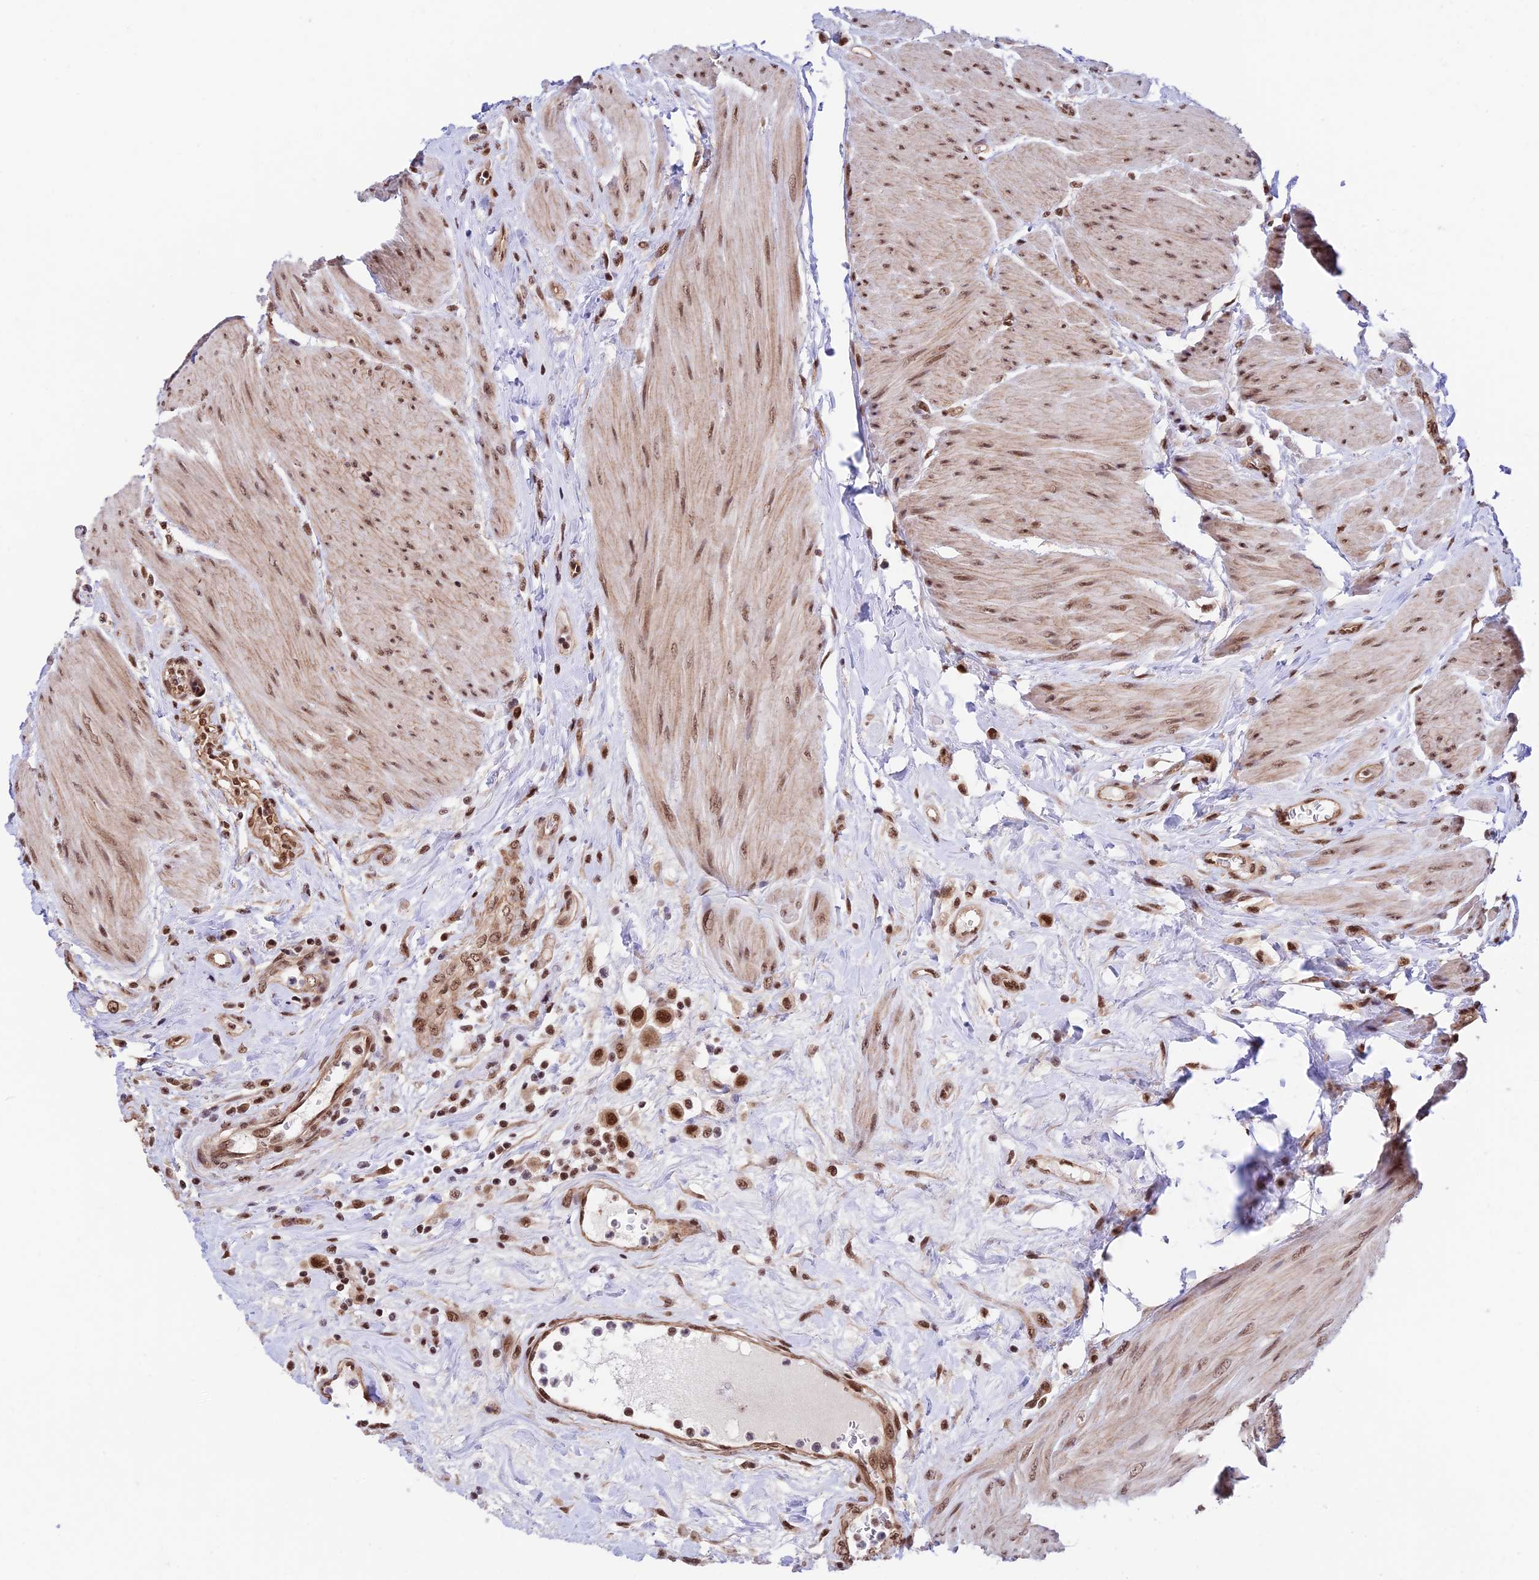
{"staining": {"intensity": "strong", "quantity": ">75%", "location": "nuclear"}, "tissue": "urothelial cancer", "cell_type": "Tumor cells", "image_type": "cancer", "snomed": [{"axis": "morphology", "description": "Urothelial carcinoma, High grade"}, {"axis": "topography", "description": "Urinary bladder"}], "caption": "Immunohistochemistry (IHC) staining of urothelial carcinoma (high-grade), which displays high levels of strong nuclear positivity in approximately >75% of tumor cells indicating strong nuclear protein positivity. The staining was performed using DAB (brown) for protein detection and nuclei were counterstained in hematoxylin (blue).", "gene": "RBM42", "patient": {"sex": "male", "age": 50}}